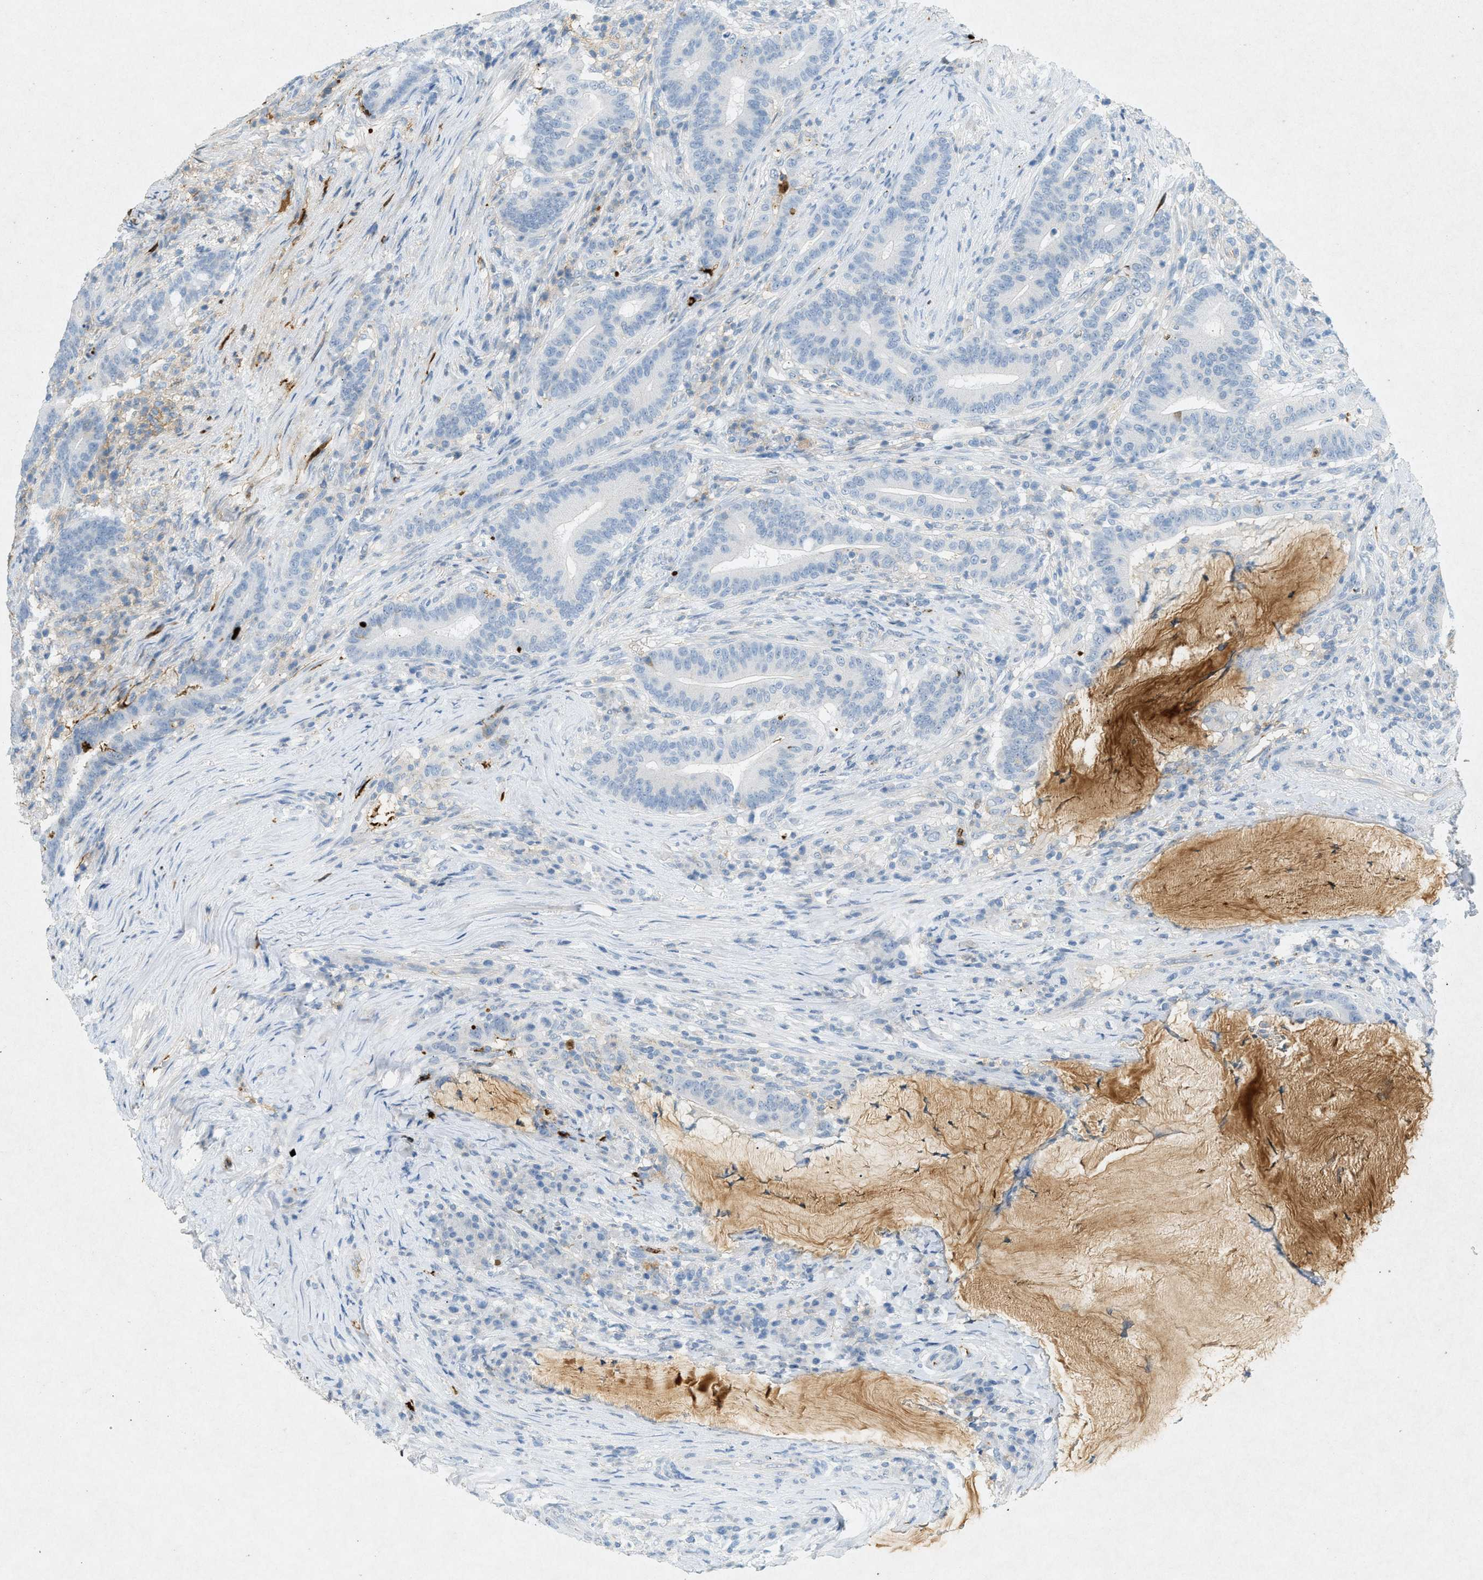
{"staining": {"intensity": "negative", "quantity": "none", "location": "none"}, "tissue": "colorectal cancer", "cell_type": "Tumor cells", "image_type": "cancer", "snomed": [{"axis": "morphology", "description": "Normal tissue, NOS"}, {"axis": "morphology", "description": "Adenocarcinoma, NOS"}, {"axis": "topography", "description": "Colon"}], "caption": "Immunohistochemistry (IHC) photomicrograph of neoplastic tissue: human adenocarcinoma (colorectal) stained with DAB (3,3'-diaminobenzidine) displays no significant protein expression in tumor cells.", "gene": "F2", "patient": {"sex": "female", "age": 66}}